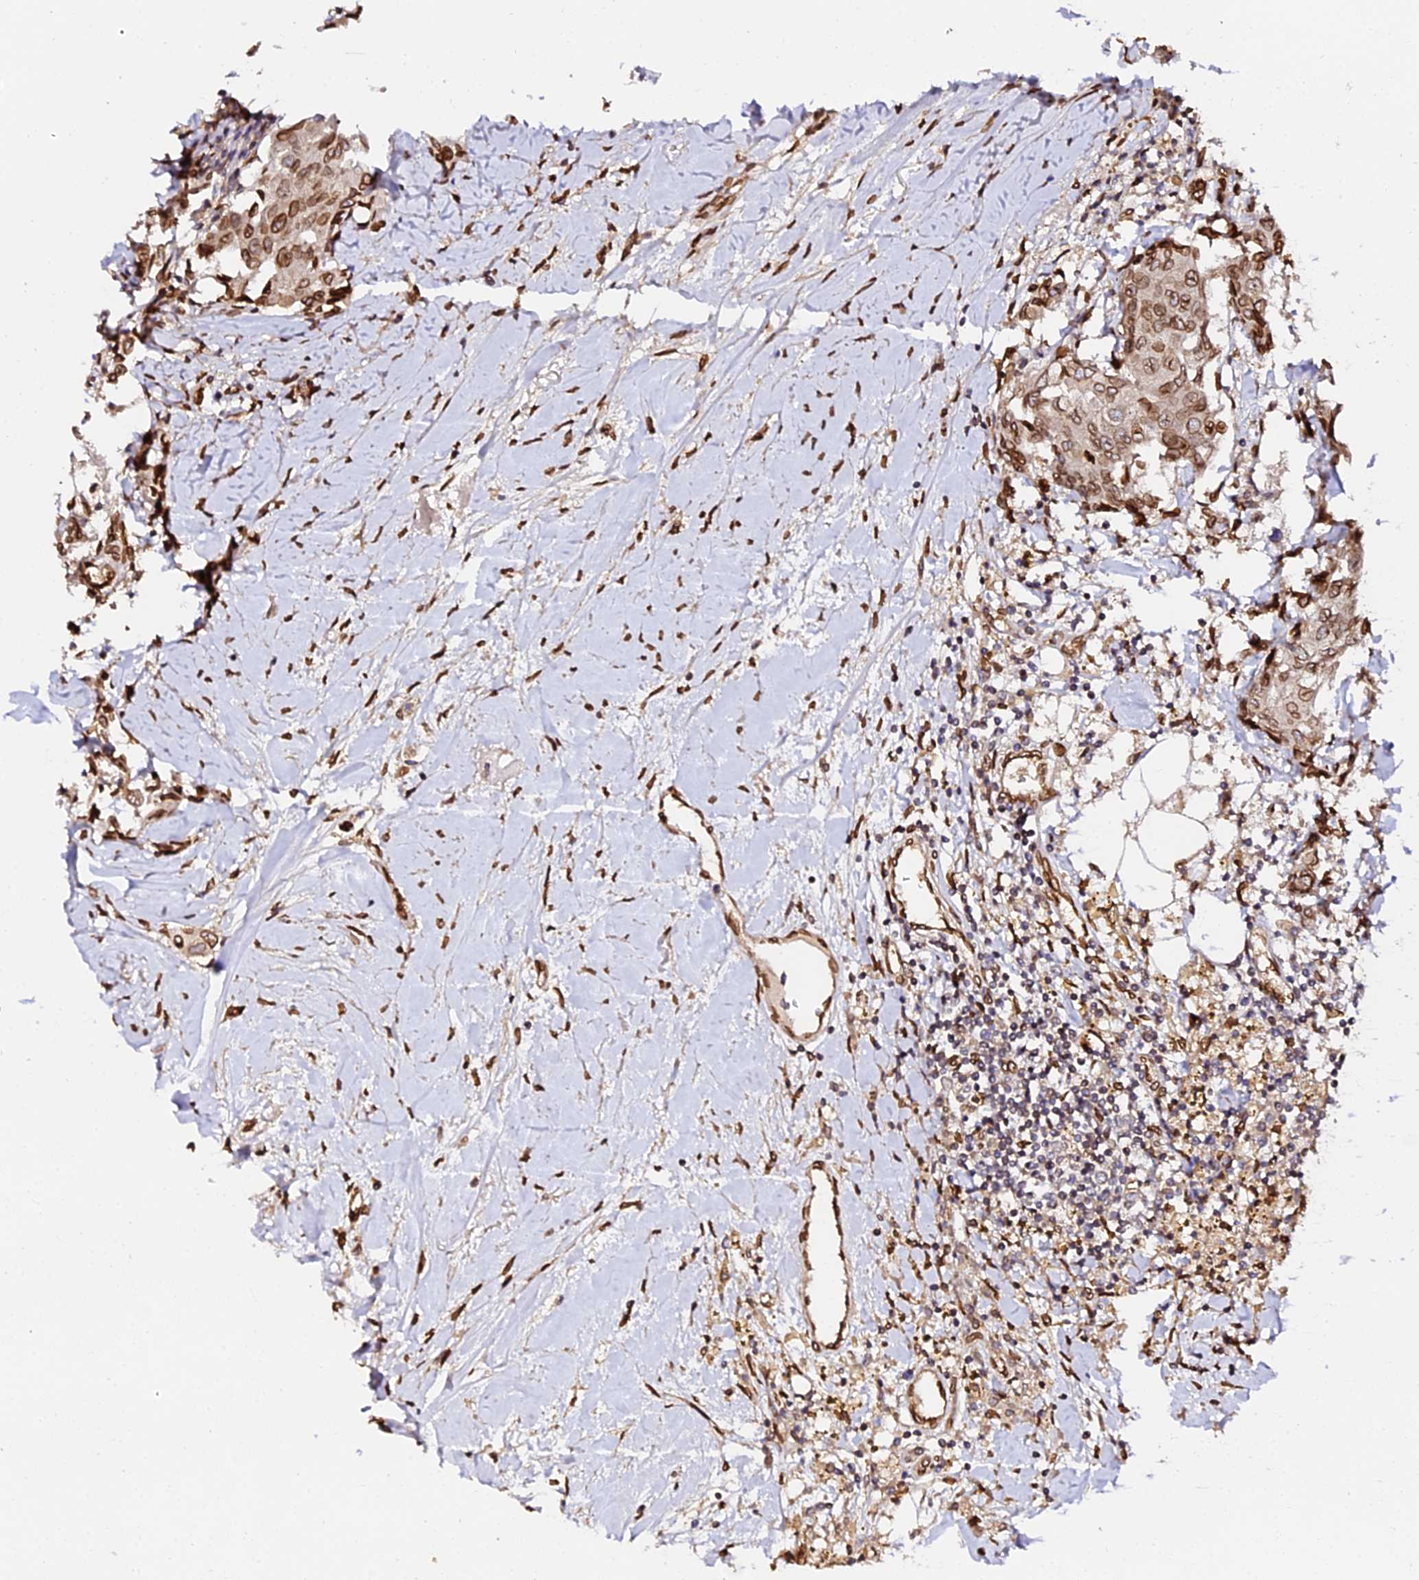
{"staining": {"intensity": "moderate", "quantity": ">75%", "location": "cytoplasmic/membranous,nuclear"}, "tissue": "breast cancer", "cell_type": "Tumor cells", "image_type": "cancer", "snomed": [{"axis": "morphology", "description": "Duct carcinoma"}, {"axis": "topography", "description": "Breast"}], "caption": "DAB (3,3'-diaminobenzidine) immunohistochemical staining of human breast infiltrating ductal carcinoma demonstrates moderate cytoplasmic/membranous and nuclear protein expression in about >75% of tumor cells.", "gene": "ANAPC5", "patient": {"sex": "female", "age": 80}}